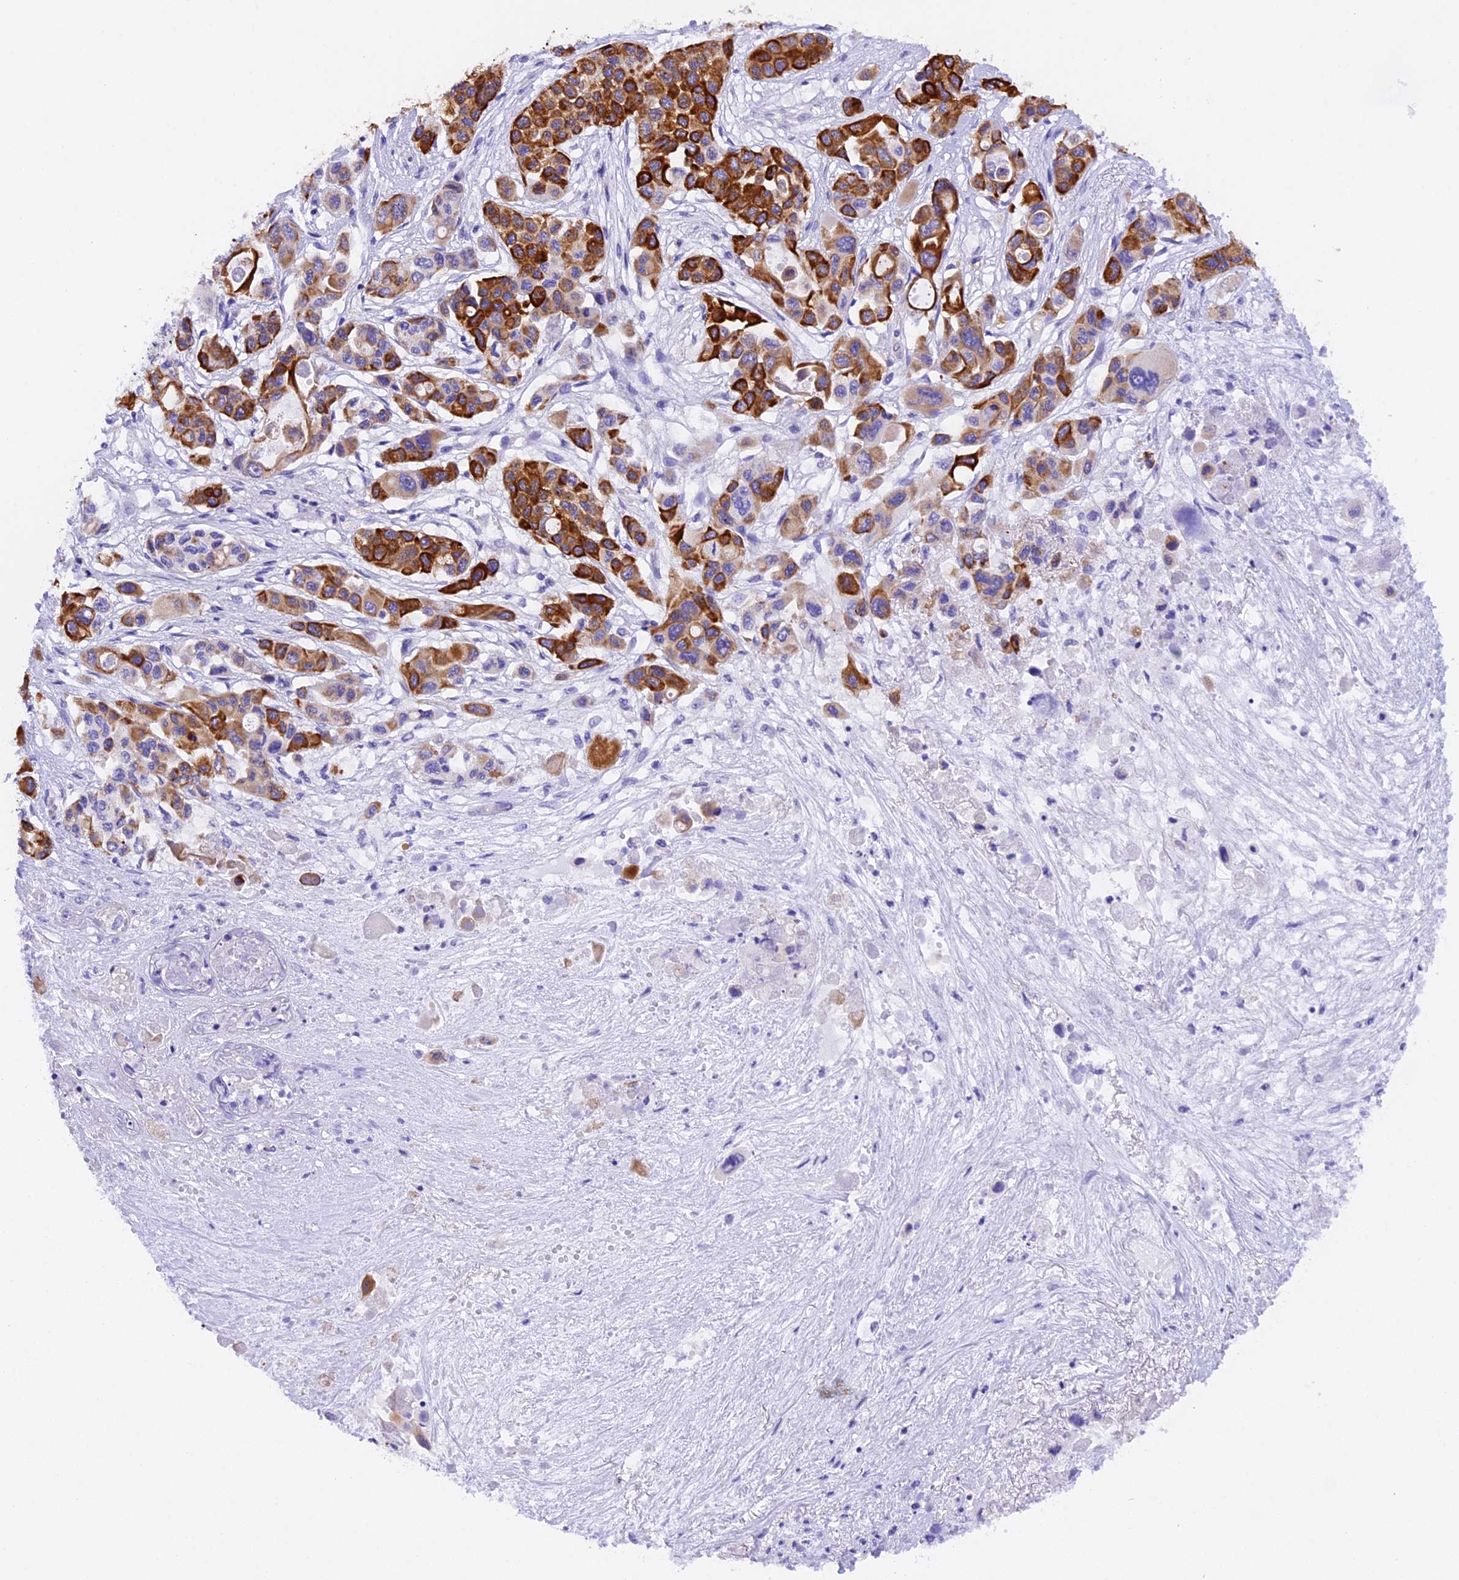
{"staining": {"intensity": "strong", "quantity": ">75%", "location": "cytoplasmic/membranous"}, "tissue": "pancreatic cancer", "cell_type": "Tumor cells", "image_type": "cancer", "snomed": [{"axis": "morphology", "description": "Adenocarcinoma, NOS"}, {"axis": "topography", "description": "Pancreas"}], "caption": "Immunohistochemical staining of human pancreatic cancer exhibits high levels of strong cytoplasmic/membranous protein expression in approximately >75% of tumor cells.", "gene": "PKIA", "patient": {"sex": "male", "age": 92}}